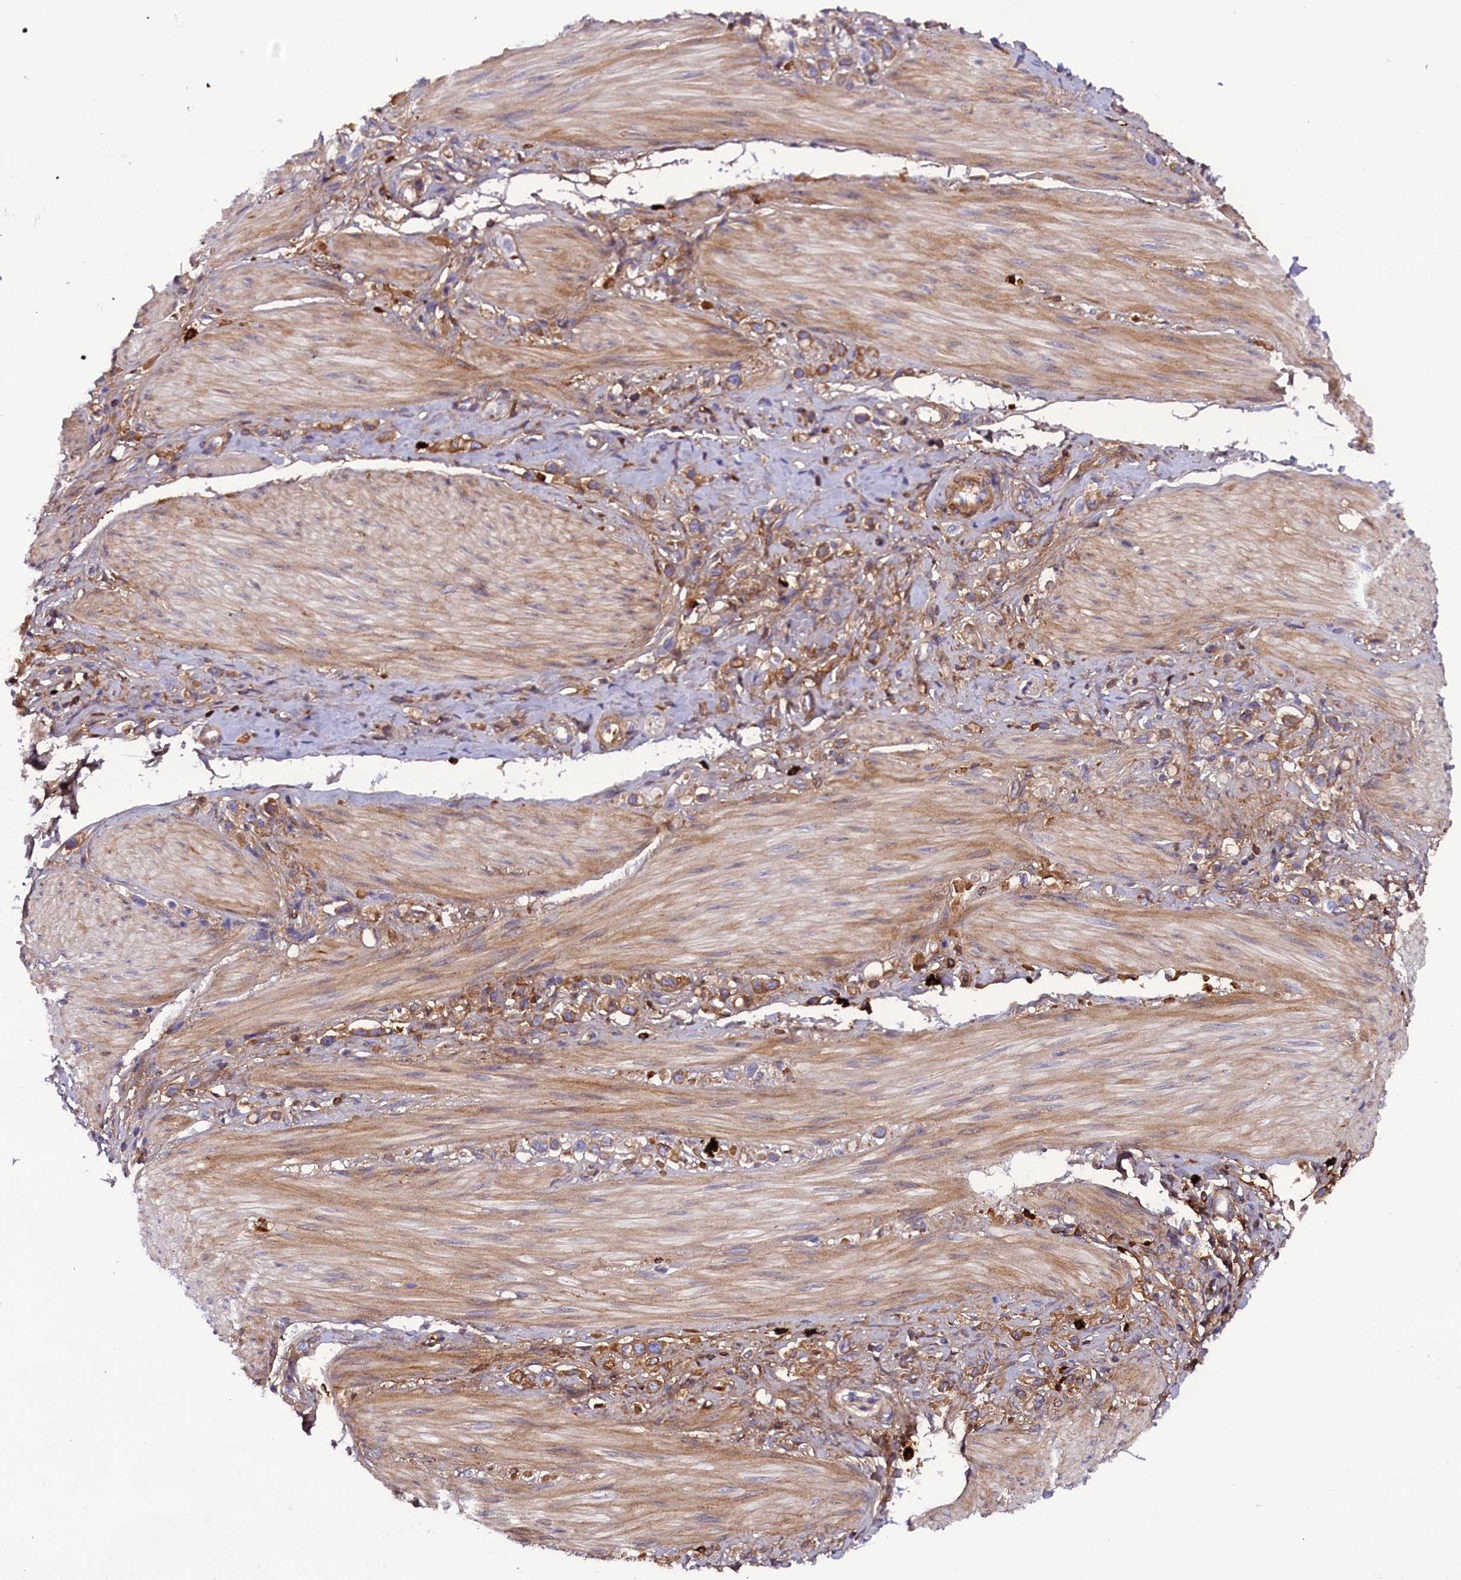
{"staining": {"intensity": "moderate", "quantity": ">75%", "location": "cytoplasmic/membranous"}, "tissue": "stomach cancer", "cell_type": "Tumor cells", "image_type": "cancer", "snomed": [{"axis": "morphology", "description": "Adenocarcinoma, NOS"}, {"axis": "topography", "description": "Stomach"}], "caption": "Immunohistochemistry of stomach adenocarcinoma reveals medium levels of moderate cytoplasmic/membranous staining in about >75% of tumor cells.", "gene": "SOD3", "patient": {"sex": "female", "age": 65}}